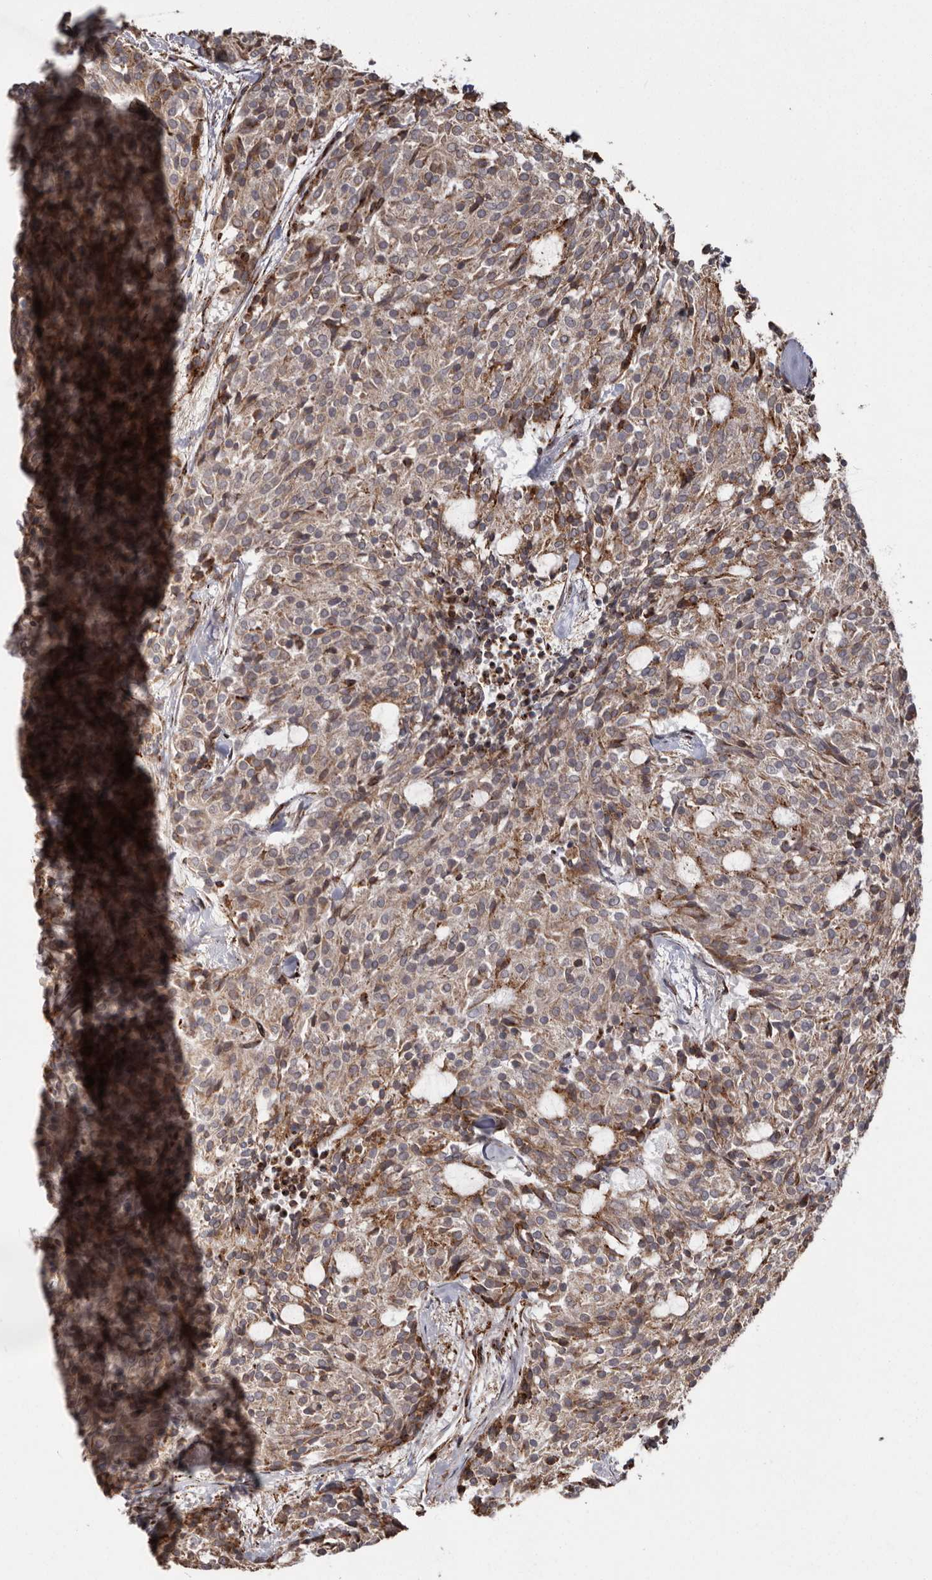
{"staining": {"intensity": "weak", "quantity": ">75%", "location": "cytoplasmic/membranous"}, "tissue": "carcinoid", "cell_type": "Tumor cells", "image_type": "cancer", "snomed": [{"axis": "morphology", "description": "Carcinoid, malignant, NOS"}, {"axis": "topography", "description": "Pancreas"}], "caption": "The immunohistochemical stain labels weak cytoplasmic/membranous positivity in tumor cells of carcinoid tissue. Immunohistochemistry stains the protein of interest in brown and the nuclei are stained blue.", "gene": "NUP43", "patient": {"sex": "female", "age": 54}}